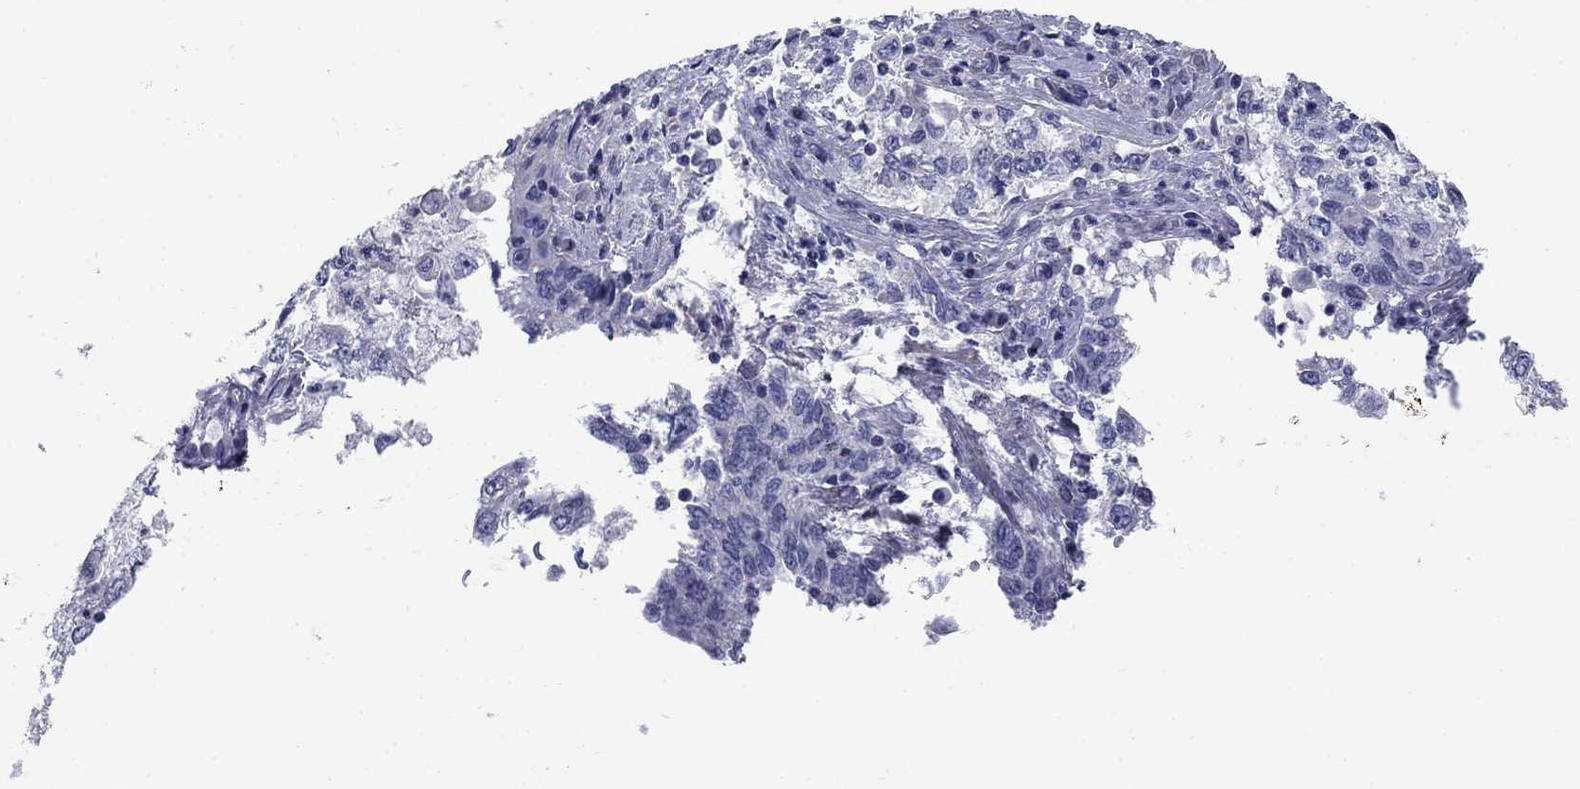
{"staining": {"intensity": "negative", "quantity": "none", "location": "none"}, "tissue": "cervical cancer", "cell_type": "Tumor cells", "image_type": "cancer", "snomed": [{"axis": "morphology", "description": "Squamous cell carcinoma, NOS"}, {"axis": "topography", "description": "Cervix"}], "caption": "High magnification brightfield microscopy of cervical cancer (squamous cell carcinoma) stained with DAB (3,3'-diaminobenzidine) (brown) and counterstained with hematoxylin (blue): tumor cells show no significant expression.", "gene": "PRKCG", "patient": {"sex": "female", "age": 36}}